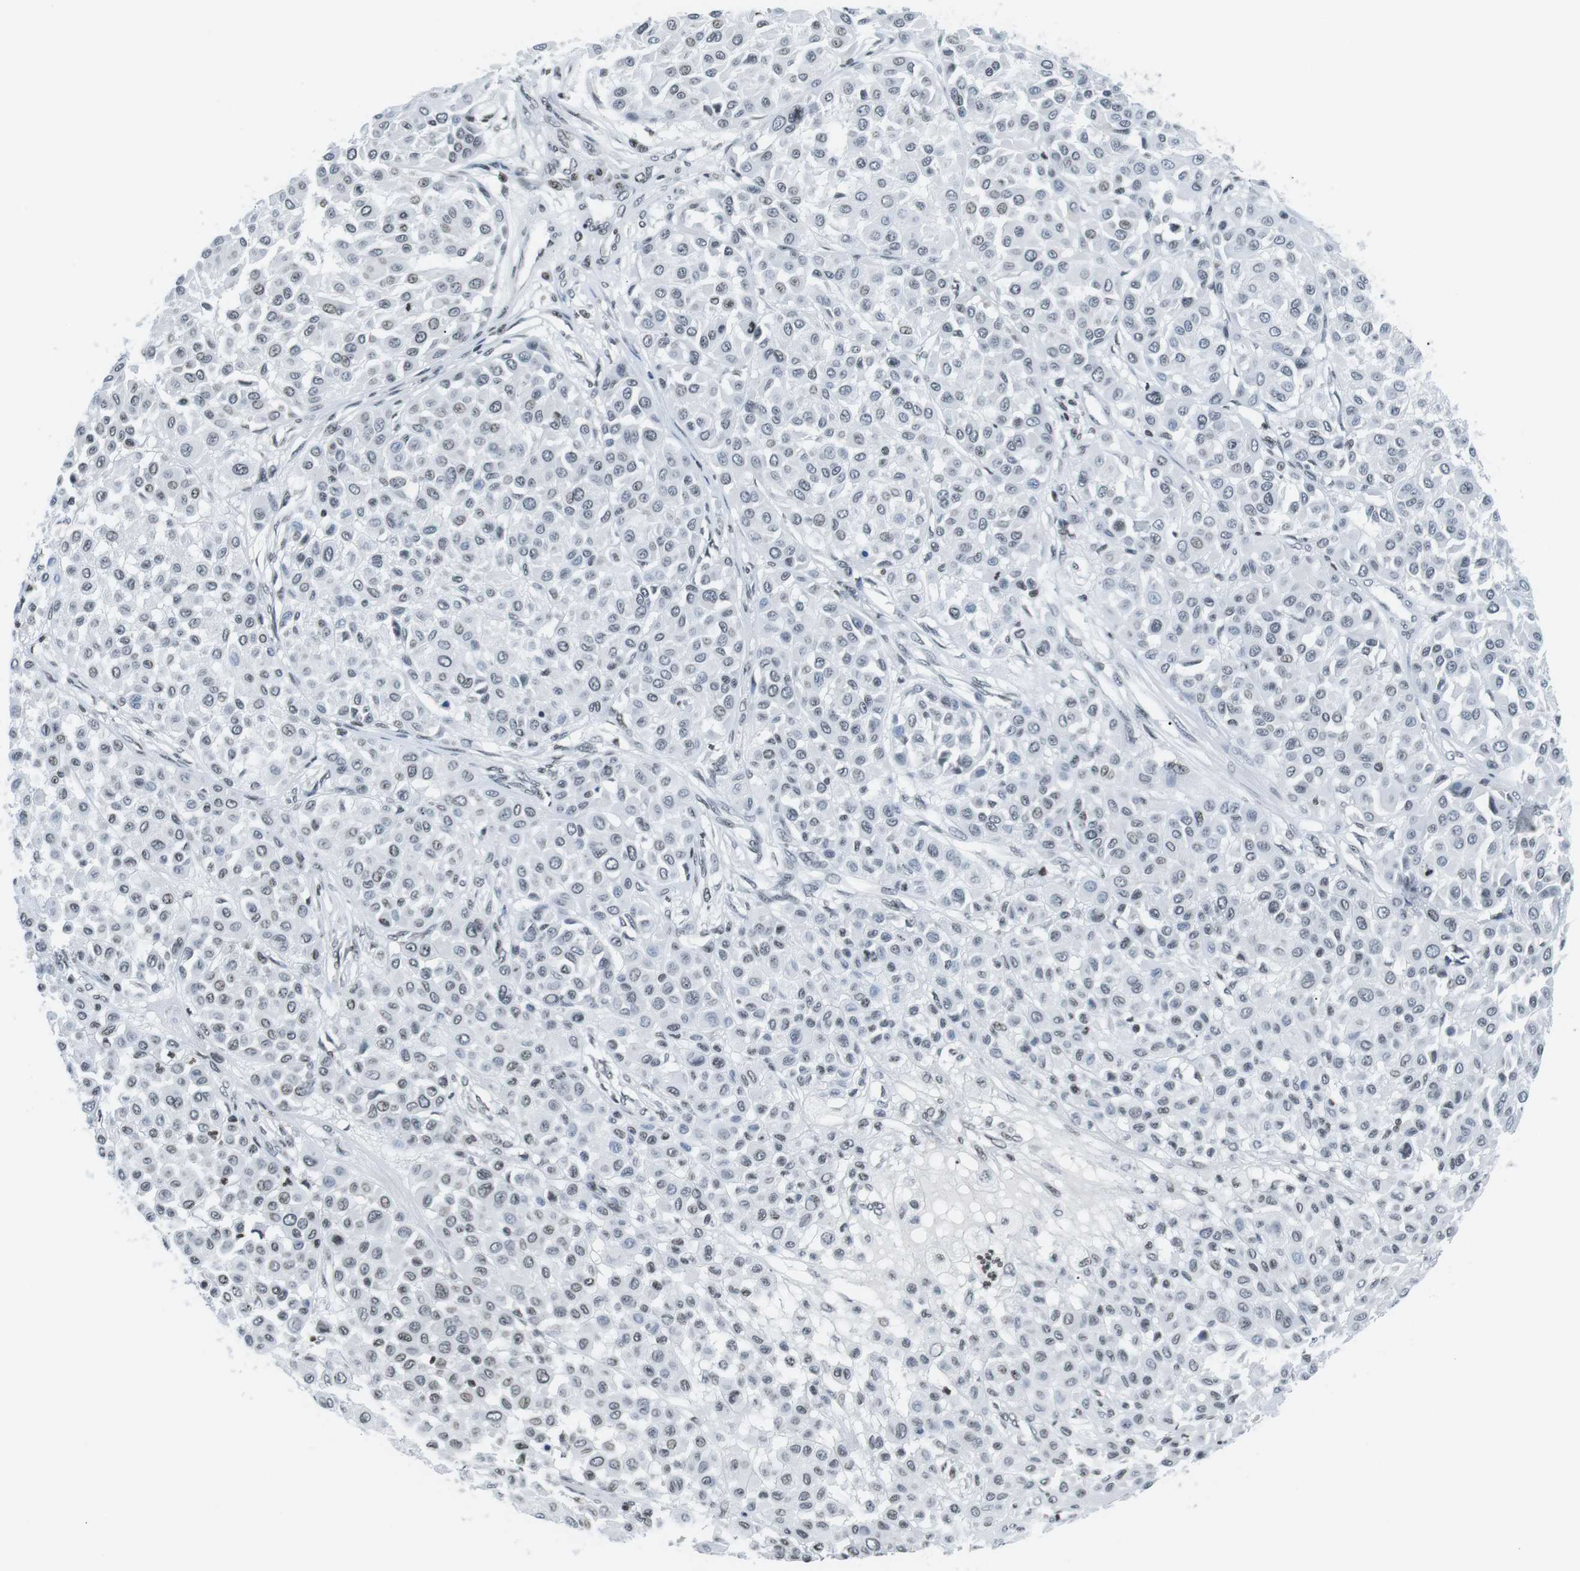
{"staining": {"intensity": "negative", "quantity": "none", "location": "none"}, "tissue": "melanoma", "cell_type": "Tumor cells", "image_type": "cancer", "snomed": [{"axis": "morphology", "description": "Malignant melanoma, Metastatic site"}, {"axis": "topography", "description": "Soft tissue"}], "caption": "DAB (3,3'-diaminobenzidine) immunohistochemical staining of malignant melanoma (metastatic site) displays no significant staining in tumor cells.", "gene": "E2F2", "patient": {"sex": "male", "age": 41}}